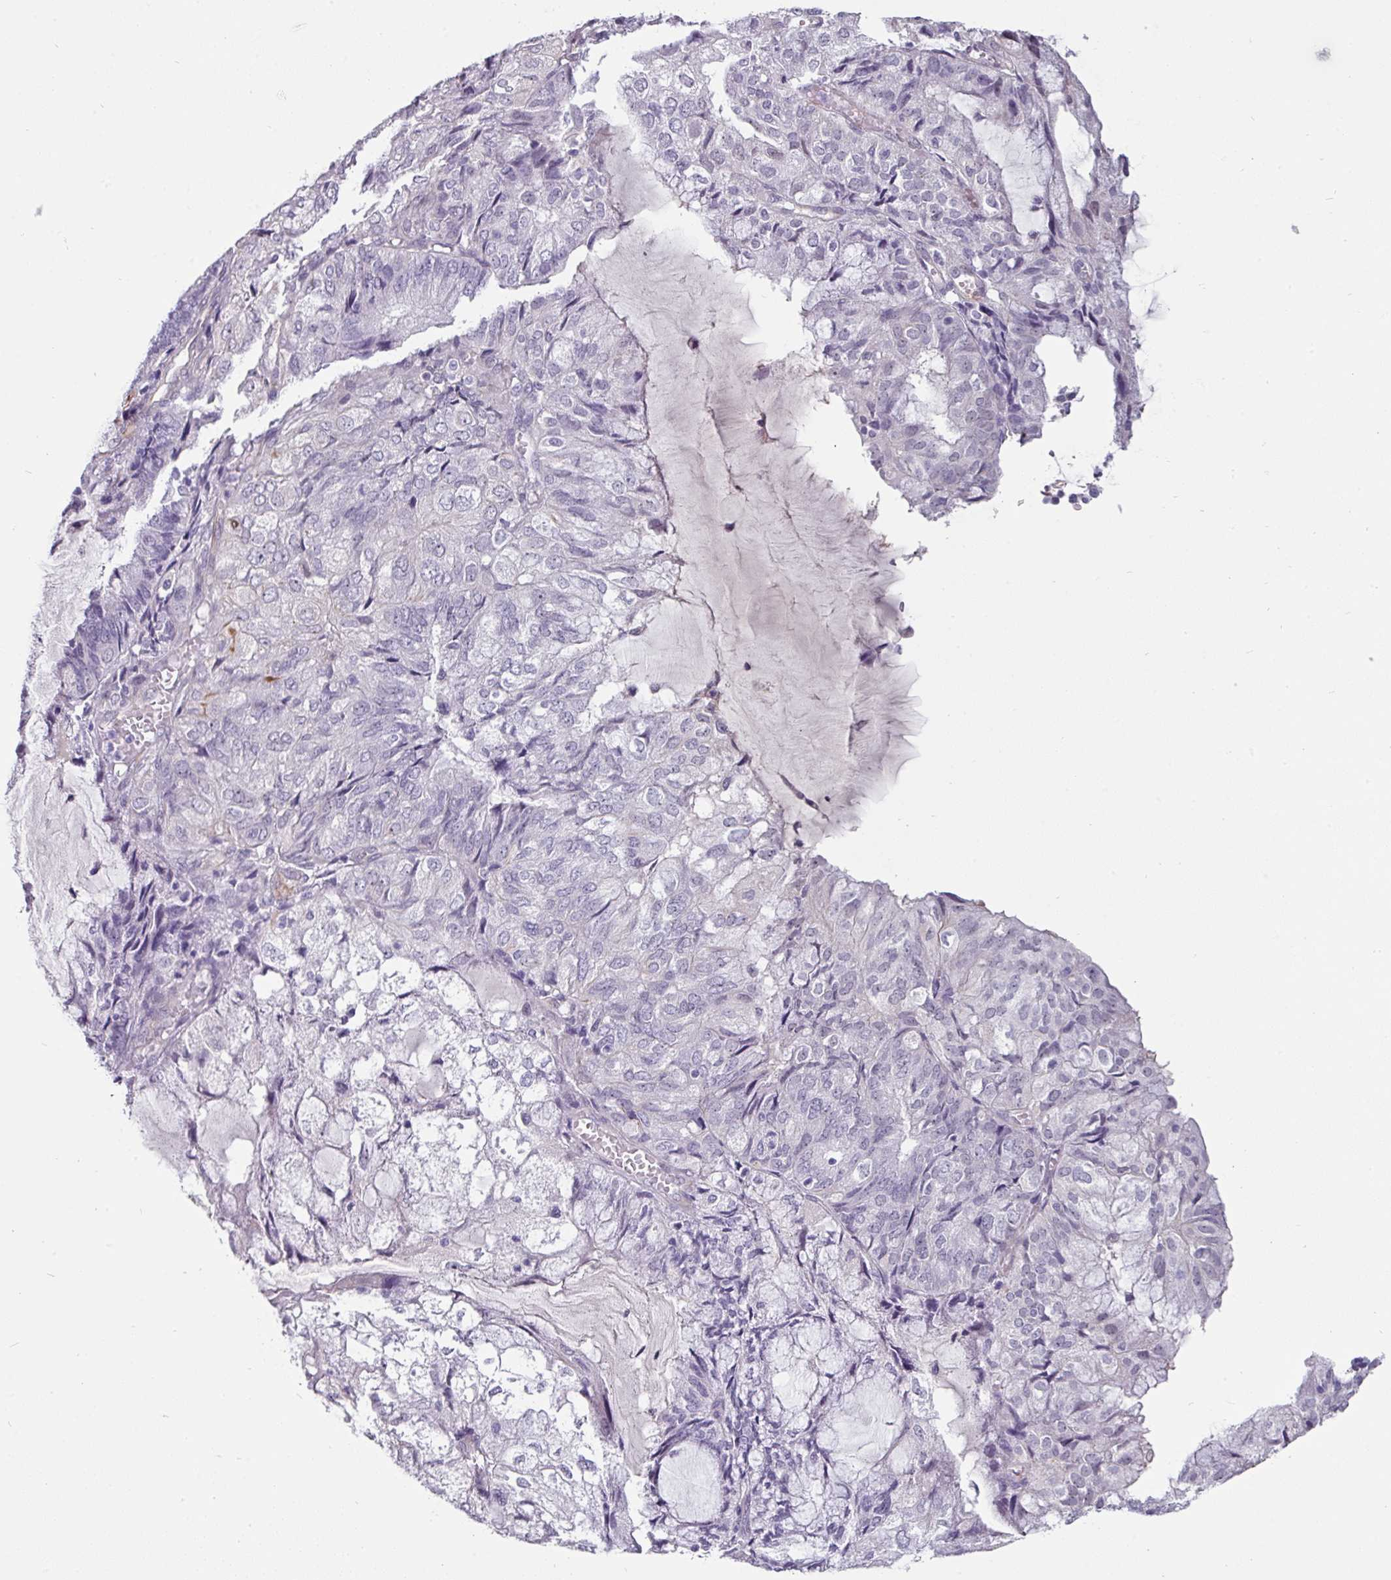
{"staining": {"intensity": "negative", "quantity": "none", "location": "none"}, "tissue": "endometrial cancer", "cell_type": "Tumor cells", "image_type": "cancer", "snomed": [{"axis": "morphology", "description": "Adenocarcinoma, NOS"}, {"axis": "topography", "description": "Endometrium"}], "caption": "Immunohistochemical staining of endometrial cancer (adenocarcinoma) demonstrates no significant expression in tumor cells.", "gene": "EYA3", "patient": {"sex": "female", "age": 81}}